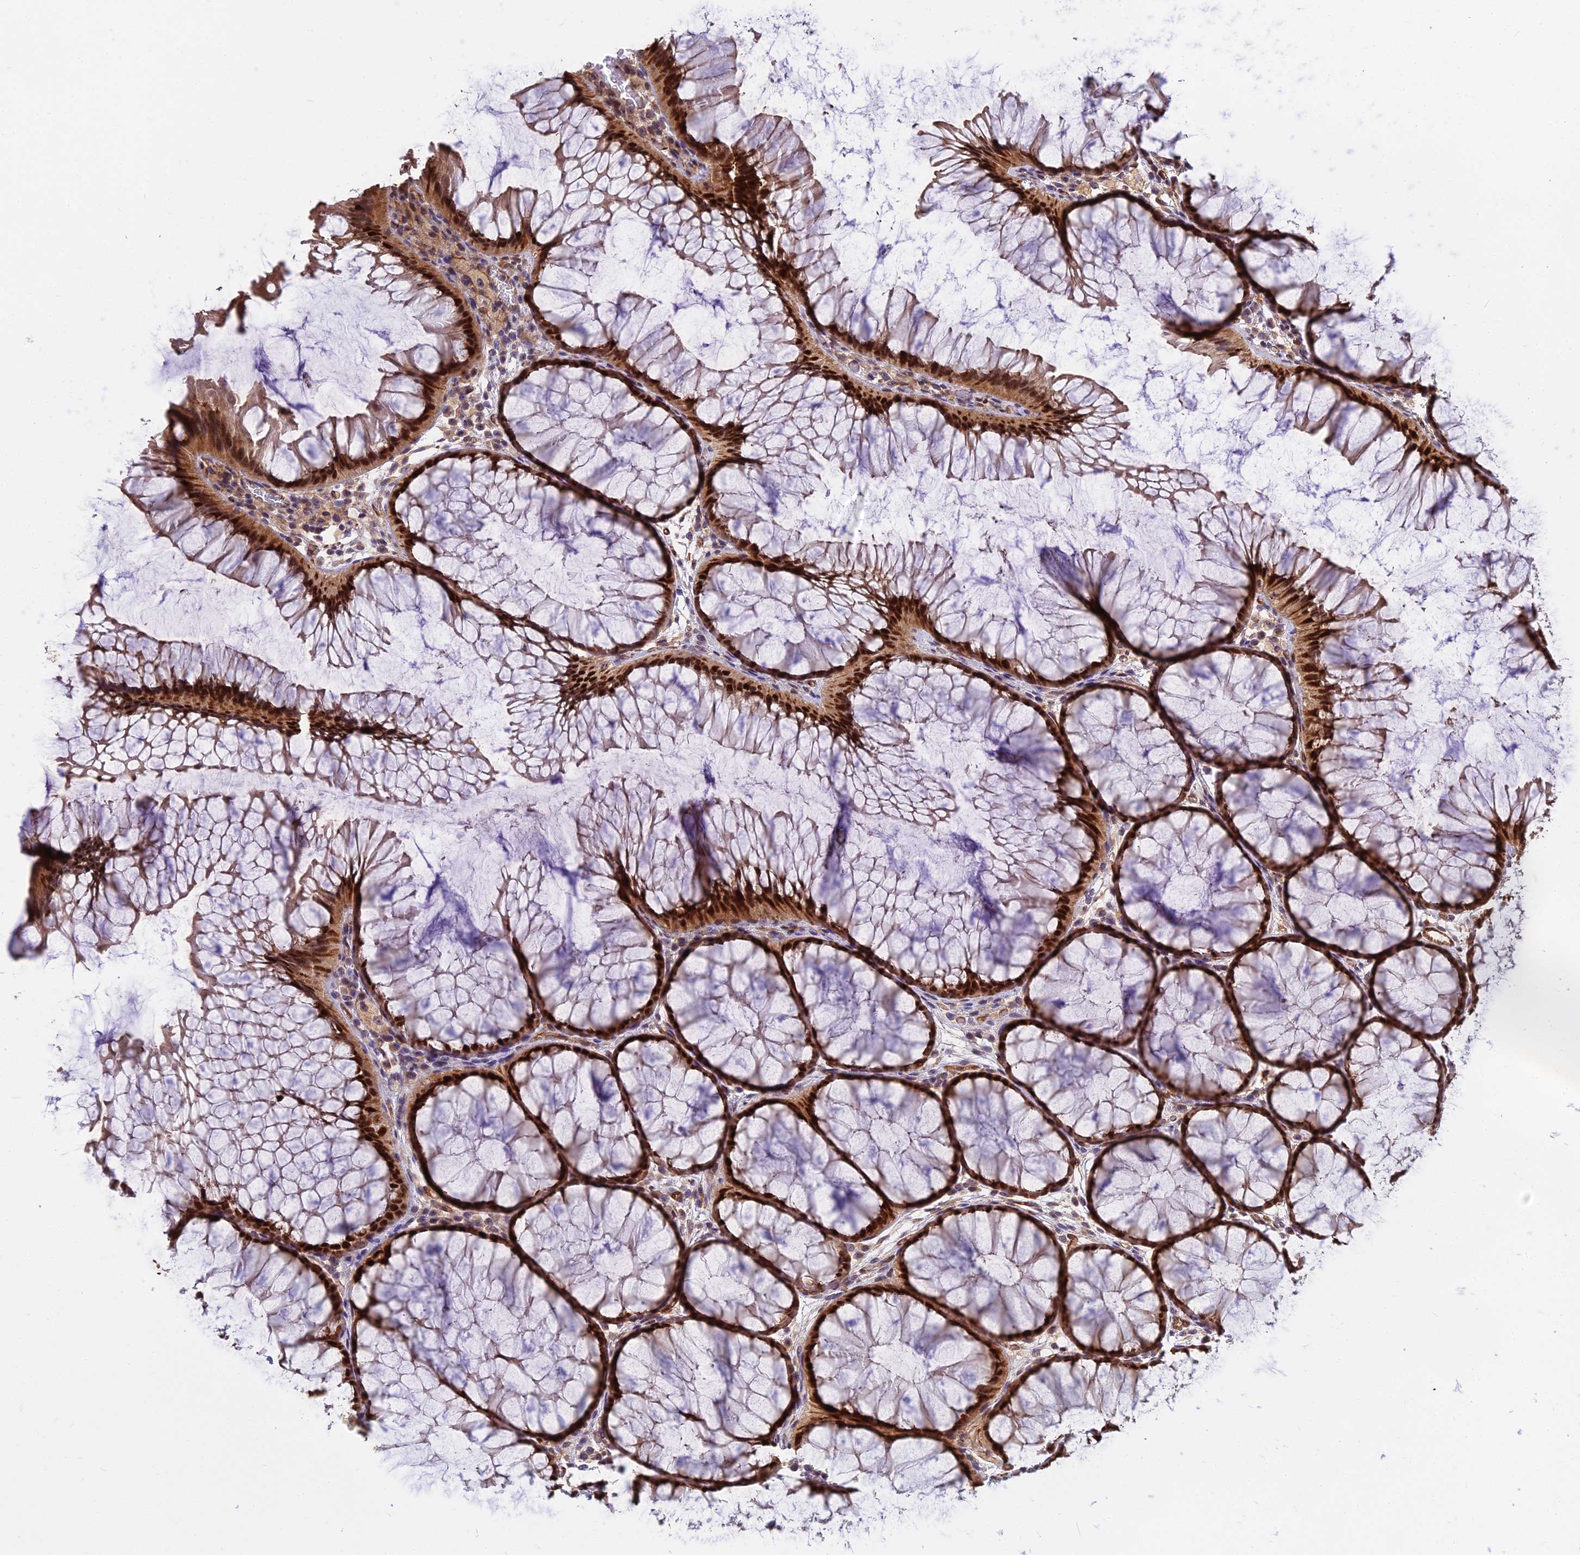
{"staining": {"intensity": "moderate", "quantity": ">75%", "location": "cytoplasmic/membranous,nuclear"}, "tissue": "colon", "cell_type": "Endothelial cells", "image_type": "normal", "snomed": [{"axis": "morphology", "description": "Normal tissue, NOS"}, {"axis": "topography", "description": "Colon"}], "caption": "Immunohistochemical staining of normal human colon demonstrates moderate cytoplasmic/membranous,nuclear protein expression in about >75% of endothelial cells. (DAB = brown stain, brightfield microscopy at high magnification).", "gene": "TCEA3", "patient": {"sex": "female", "age": 82}}